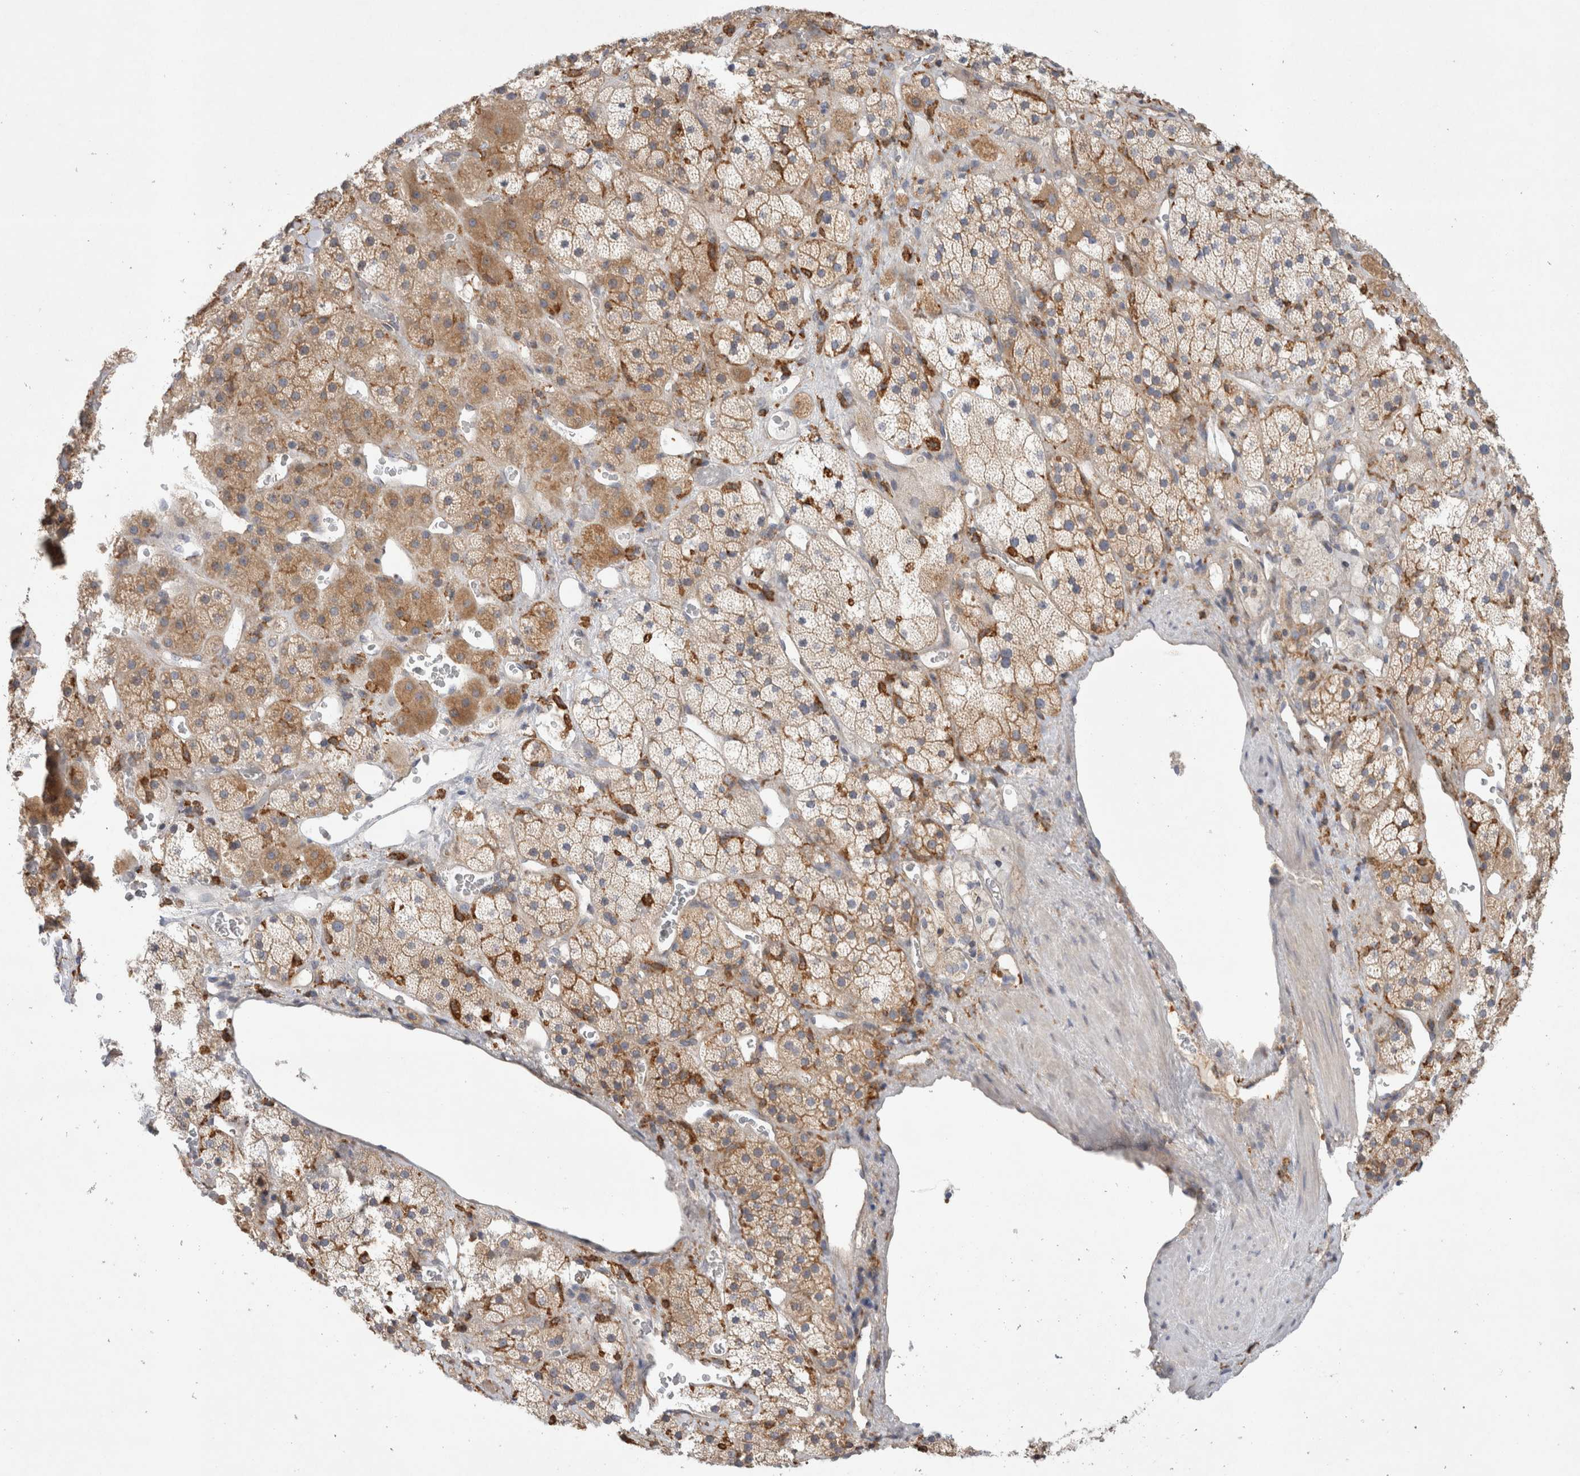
{"staining": {"intensity": "moderate", "quantity": ">75%", "location": "cytoplasmic/membranous"}, "tissue": "adrenal gland", "cell_type": "Glandular cells", "image_type": "normal", "snomed": [{"axis": "morphology", "description": "Normal tissue, NOS"}, {"axis": "topography", "description": "Adrenal gland"}], "caption": "Unremarkable adrenal gland was stained to show a protein in brown. There is medium levels of moderate cytoplasmic/membranous positivity in about >75% of glandular cells. (DAB = brown stain, brightfield microscopy at high magnification).", "gene": "CDCA7L", "patient": {"sex": "male", "age": 57}}